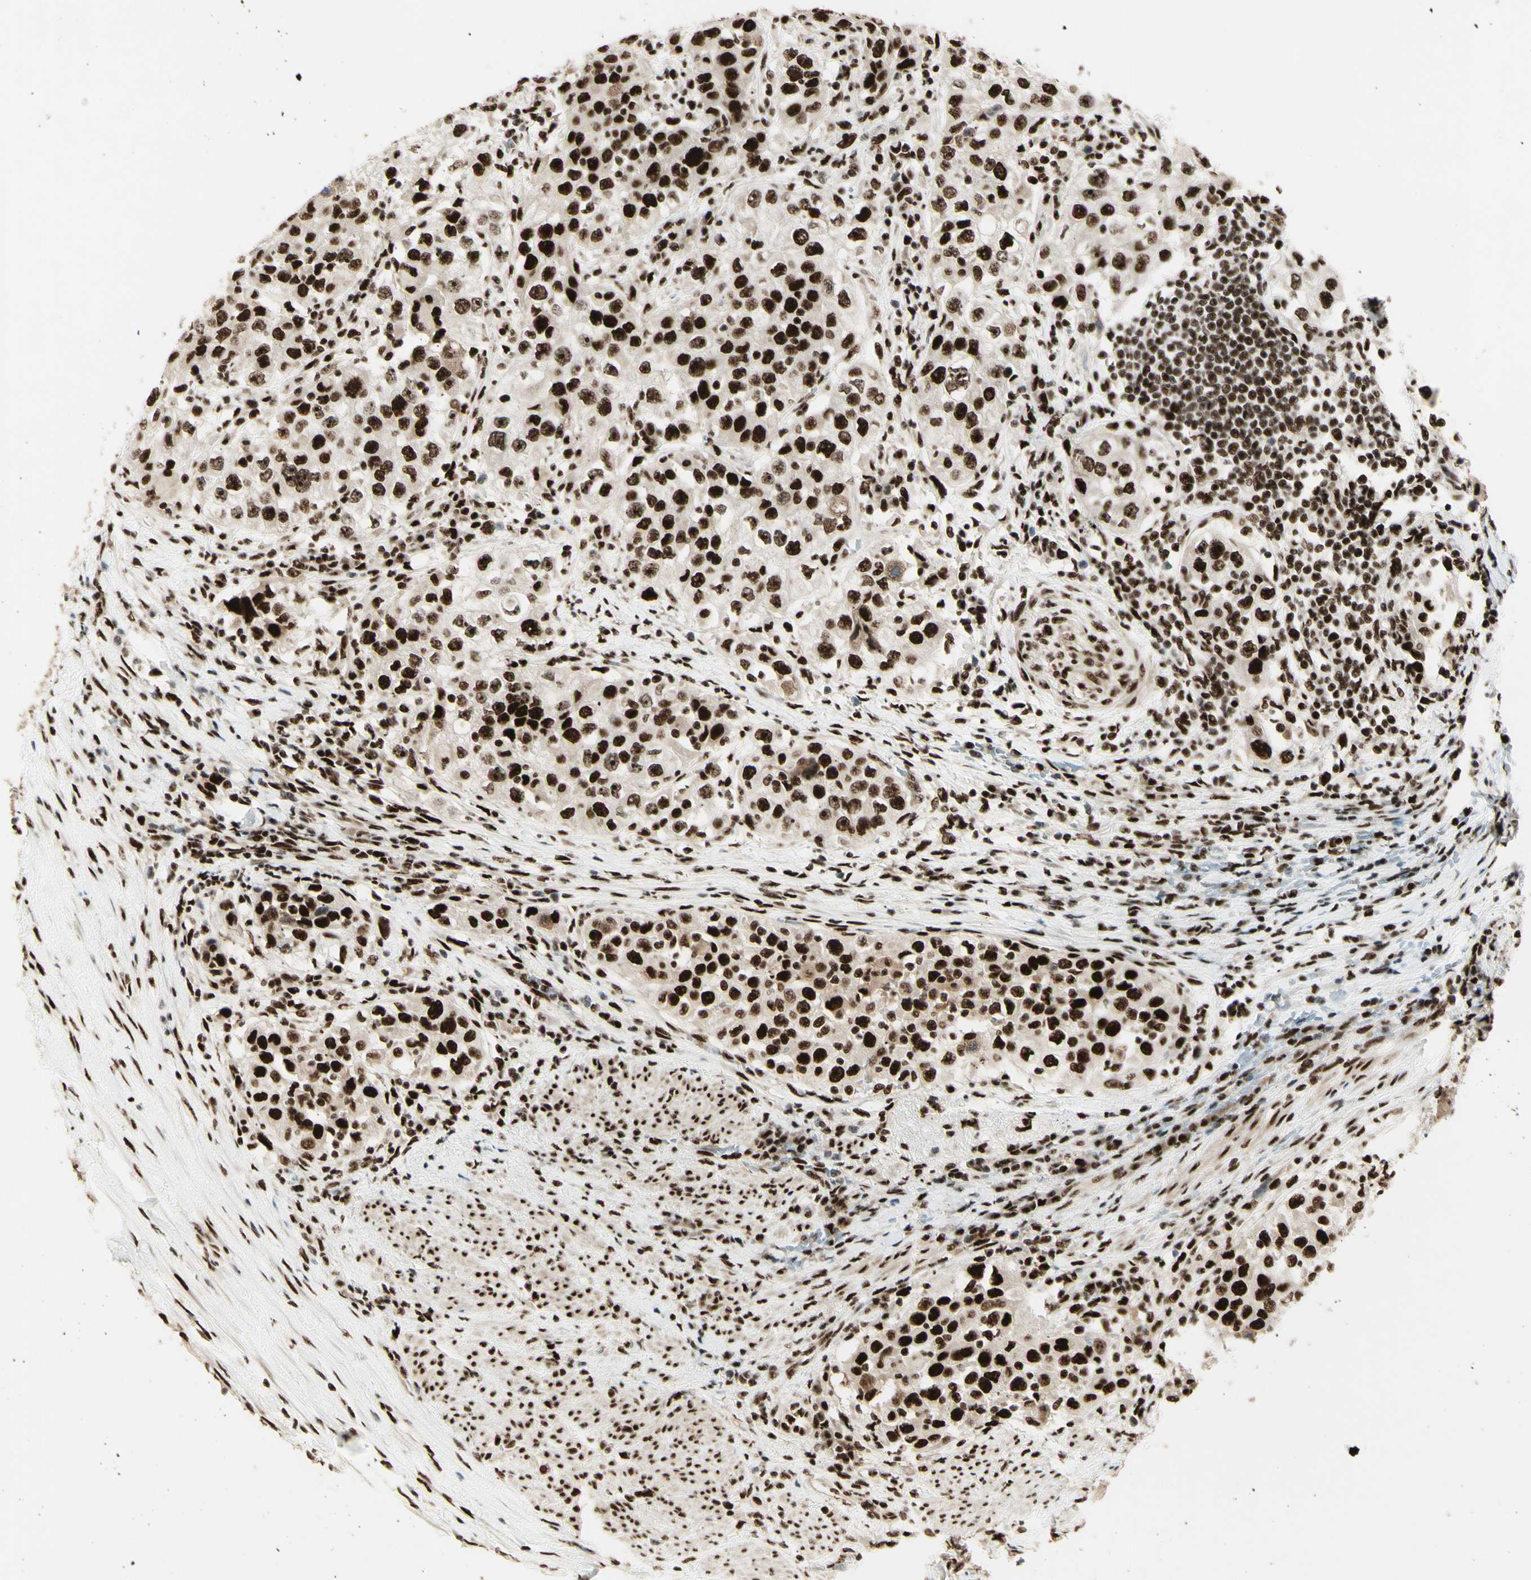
{"staining": {"intensity": "strong", "quantity": ">75%", "location": "nuclear"}, "tissue": "urothelial cancer", "cell_type": "Tumor cells", "image_type": "cancer", "snomed": [{"axis": "morphology", "description": "Urothelial carcinoma, High grade"}, {"axis": "topography", "description": "Urinary bladder"}], "caption": "Protein staining of urothelial carcinoma (high-grade) tissue demonstrates strong nuclear positivity in approximately >75% of tumor cells.", "gene": "DHX9", "patient": {"sex": "female", "age": 80}}